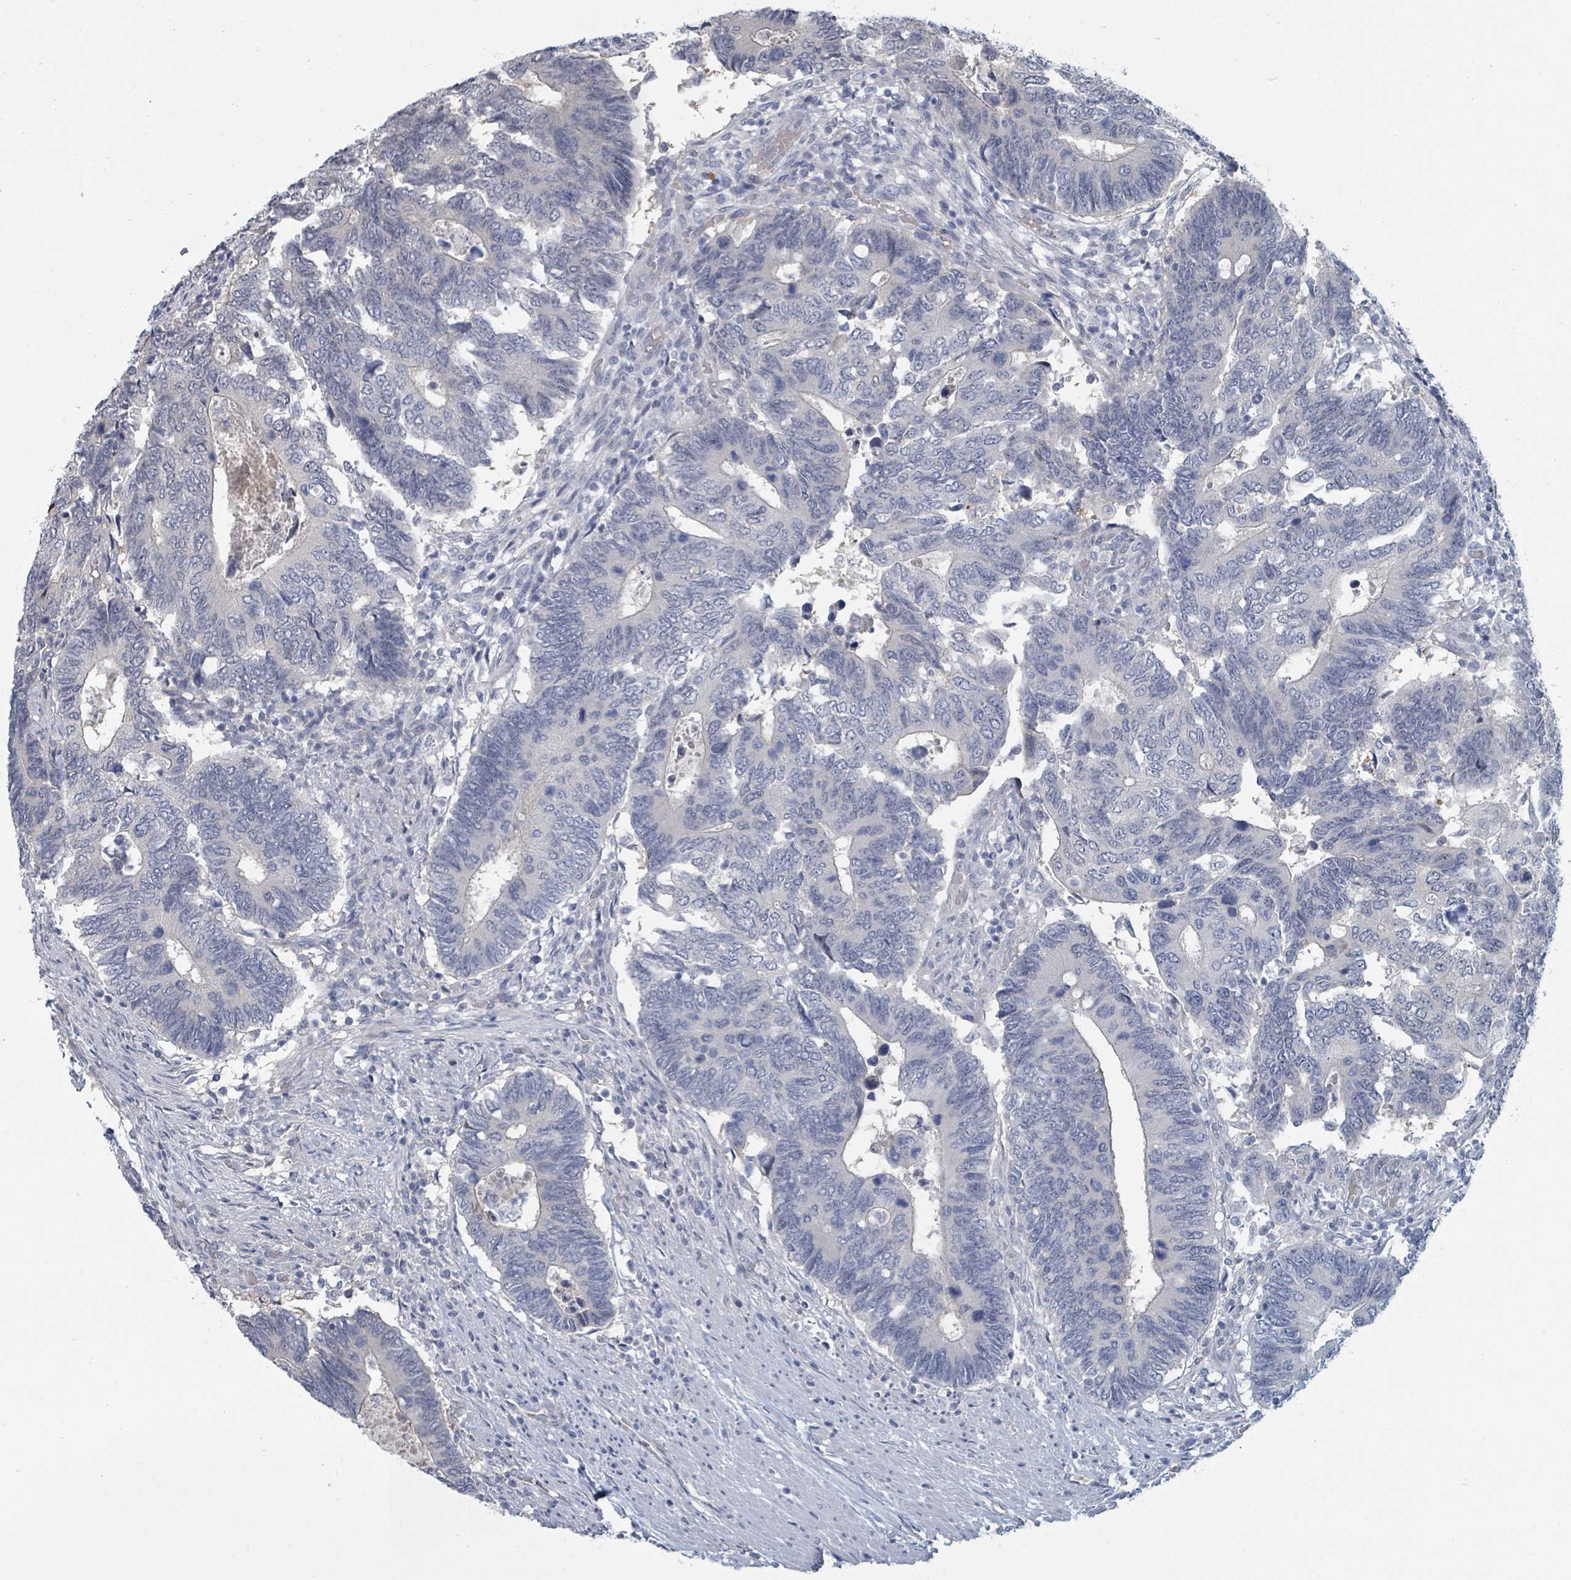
{"staining": {"intensity": "negative", "quantity": "none", "location": "none"}, "tissue": "colorectal cancer", "cell_type": "Tumor cells", "image_type": "cancer", "snomed": [{"axis": "morphology", "description": "Adenocarcinoma, NOS"}, {"axis": "topography", "description": "Colon"}], "caption": "Tumor cells show no significant protein expression in colorectal cancer (adenocarcinoma). (Immunohistochemistry (ihc), brightfield microscopy, high magnification).", "gene": "SLC25A45", "patient": {"sex": "male", "age": 87}}